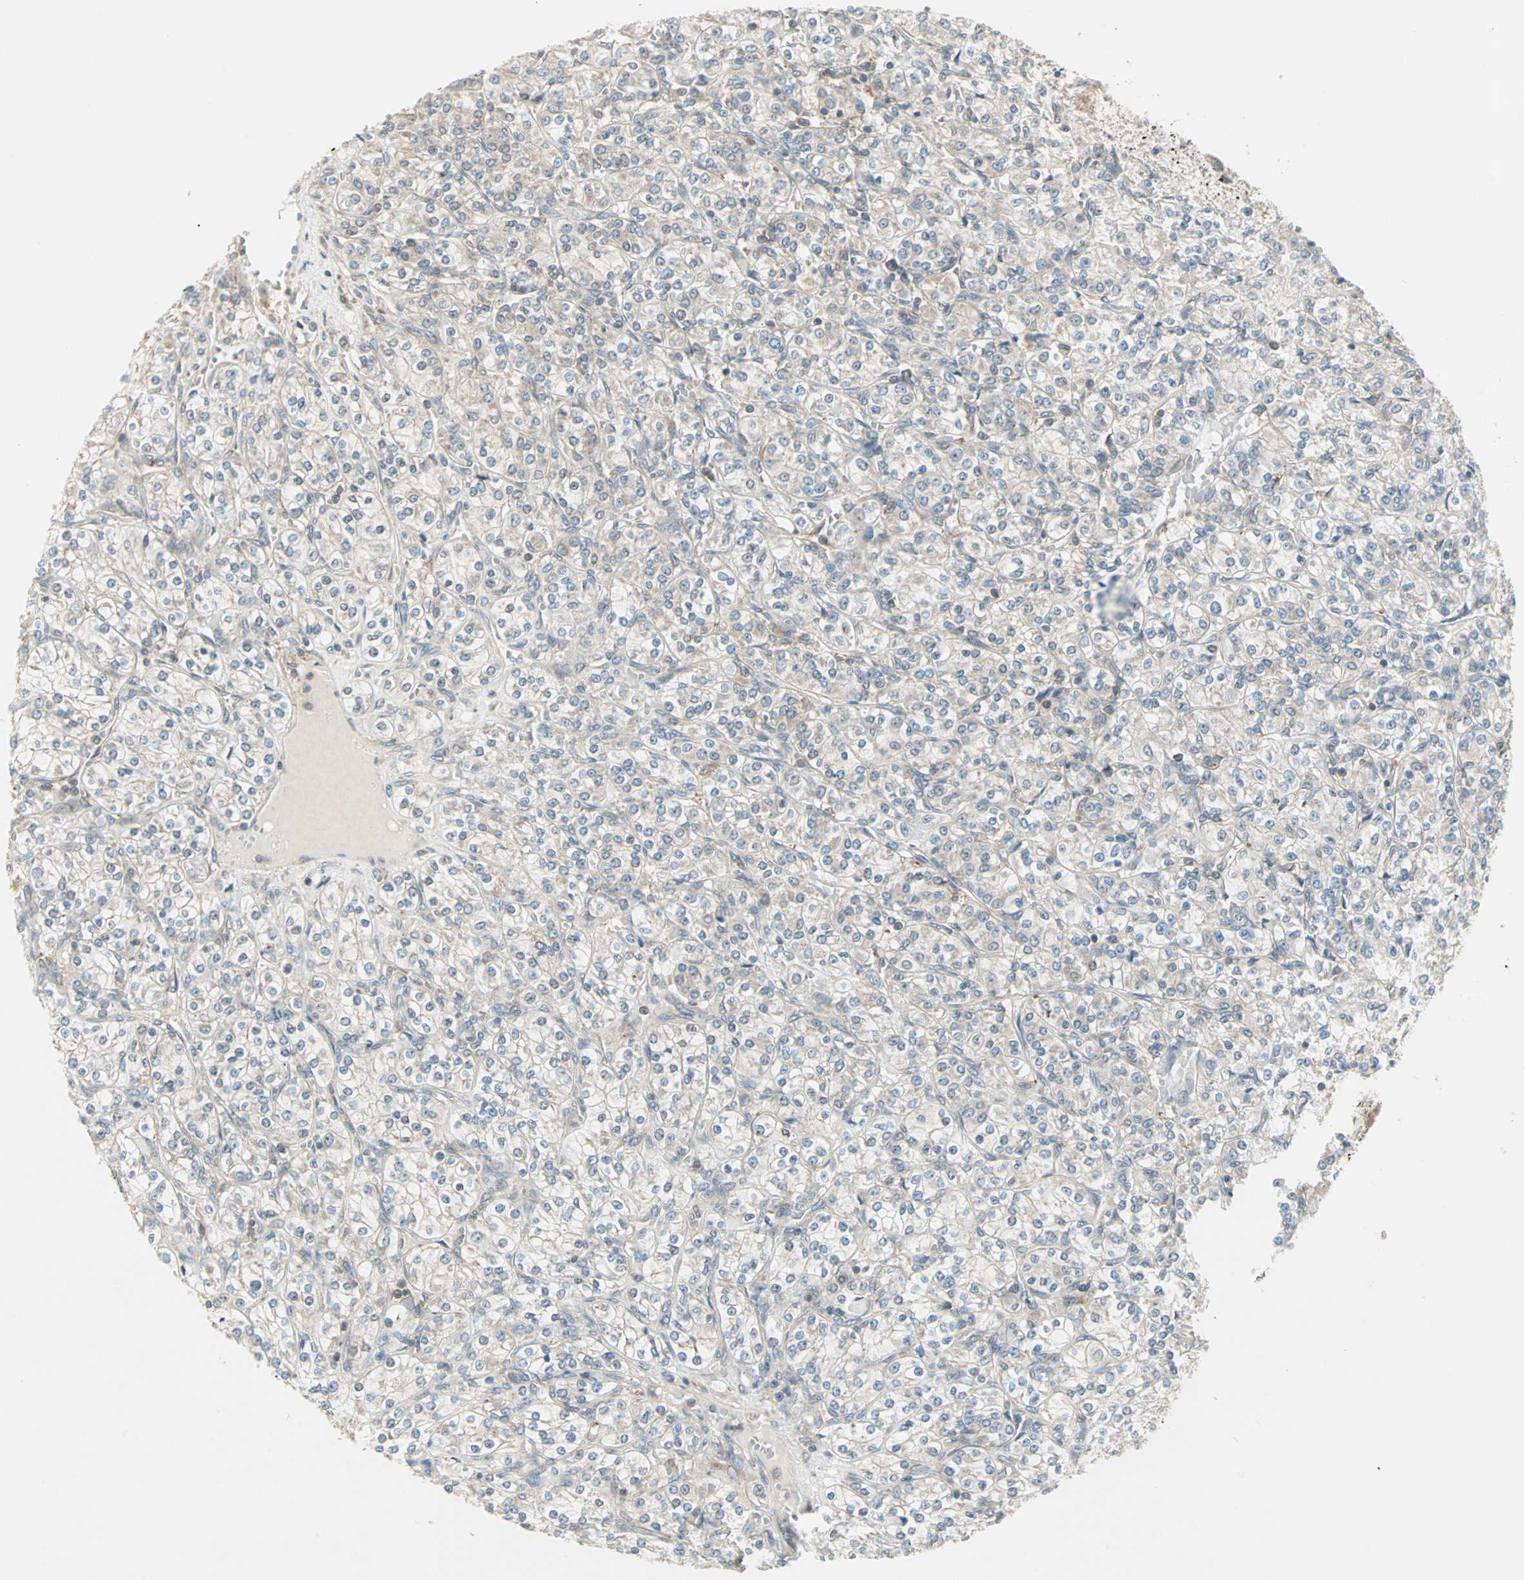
{"staining": {"intensity": "weak", "quantity": ">75%", "location": "cytoplasmic/membranous"}, "tissue": "renal cancer", "cell_type": "Tumor cells", "image_type": "cancer", "snomed": [{"axis": "morphology", "description": "Adenocarcinoma, NOS"}, {"axis": "topography", "description": "Kidney"}], "caption": "Adenocarcinoma (renal) stained with a brown dye reveals weak cytoplasmic/membranous positive positivity in approximately >75% of tumor cells.", "gene": "ZFP36", "patient": {"sex": "male", "age": 77}}